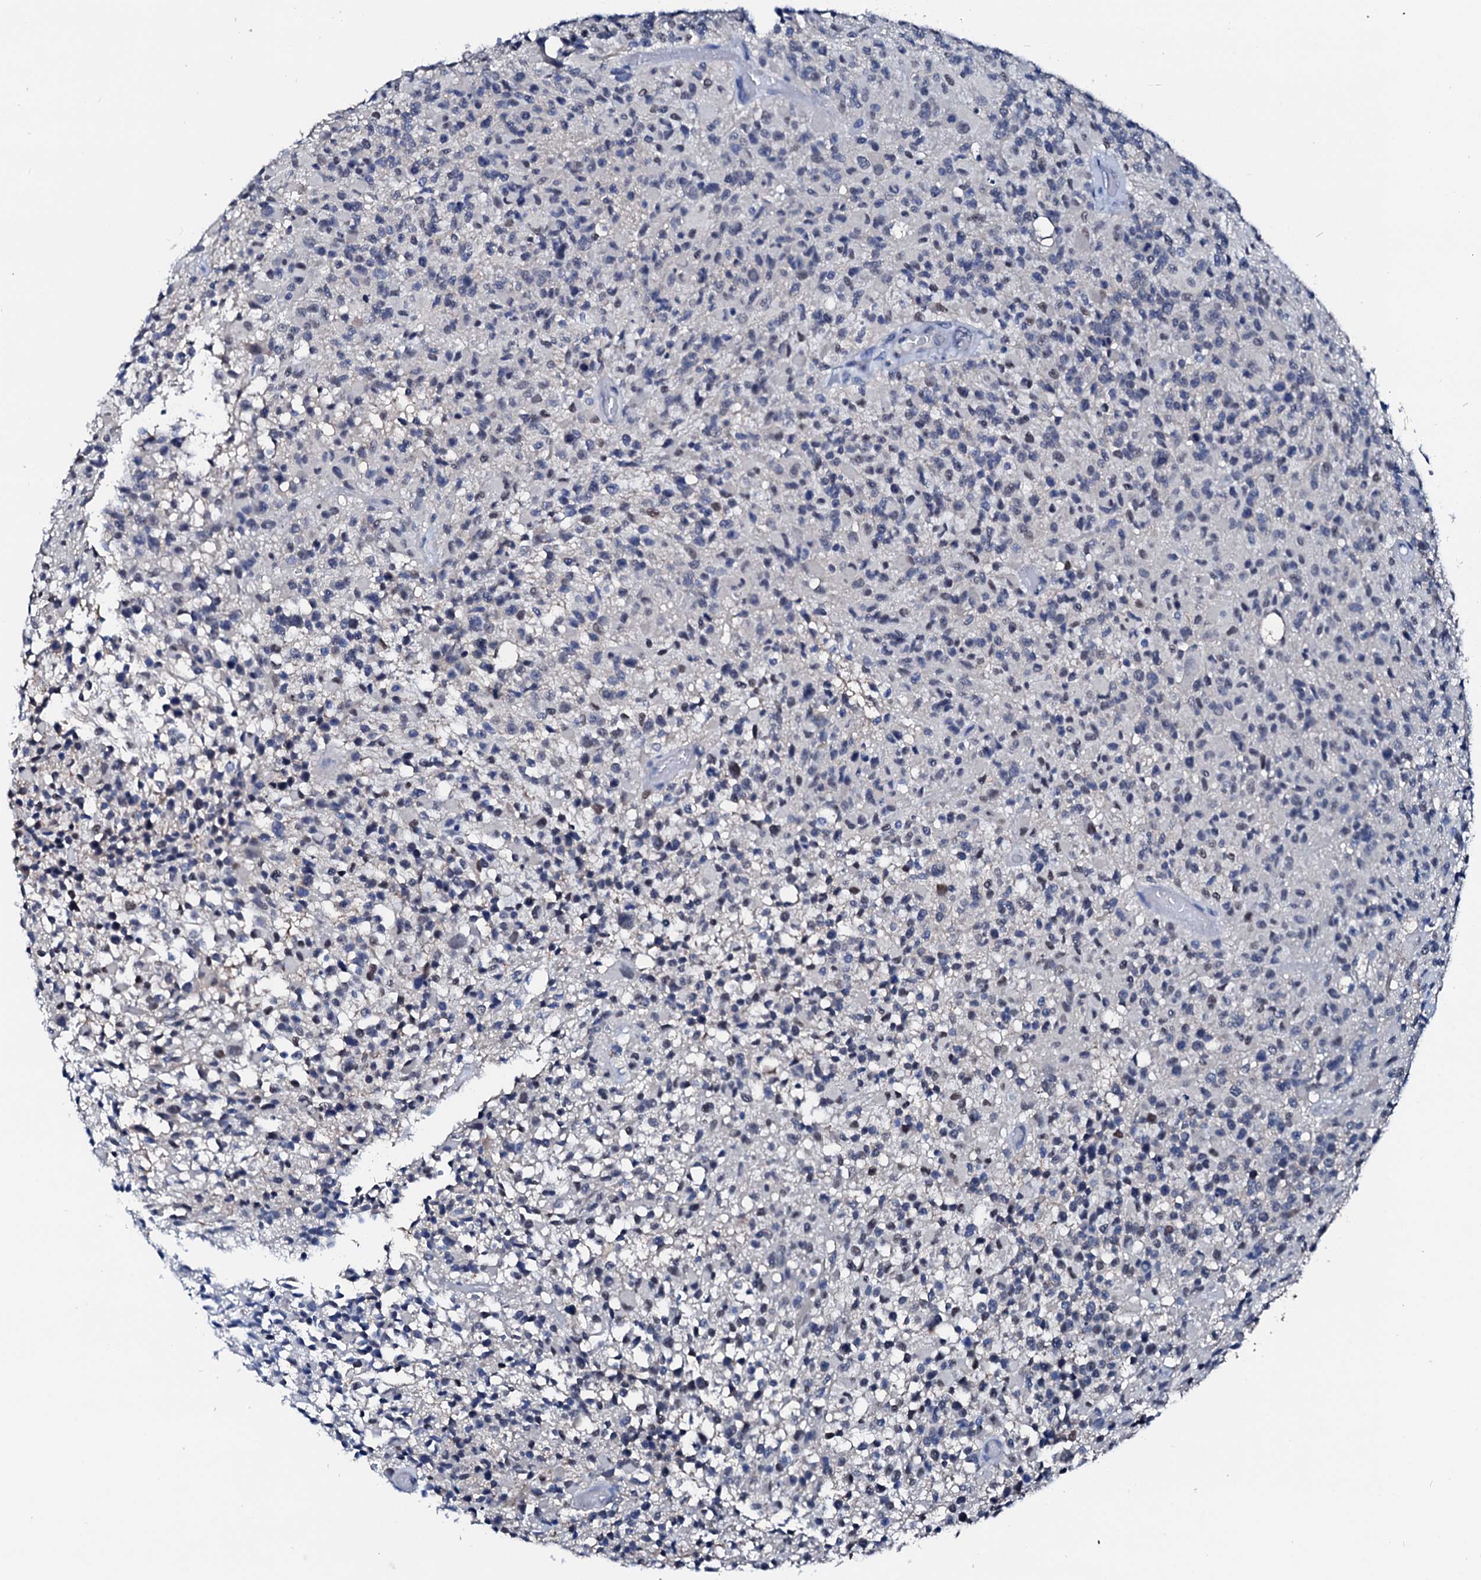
{"staining": {"intensity": "weak", "quantity": "<25%", "location": "nuclear"}, "tissue": "glioma", "cell_type": "Tumor cells", "image_type": "cancer", "snomed": [{"axis": "morphology", "description": "Glioma, malignant, High grade"}, {"axis": "morphology", "description": "Glioblastoma, NOS"}, {"axis": "topography", "description": "Brain"}], "caption": "Malignant high-grade glioma stained for a protein using immunohistochemistry exhibits no positivity tumor cells.", "gene": "CSN2", "patient": {"sex": "male", "age": 60}}